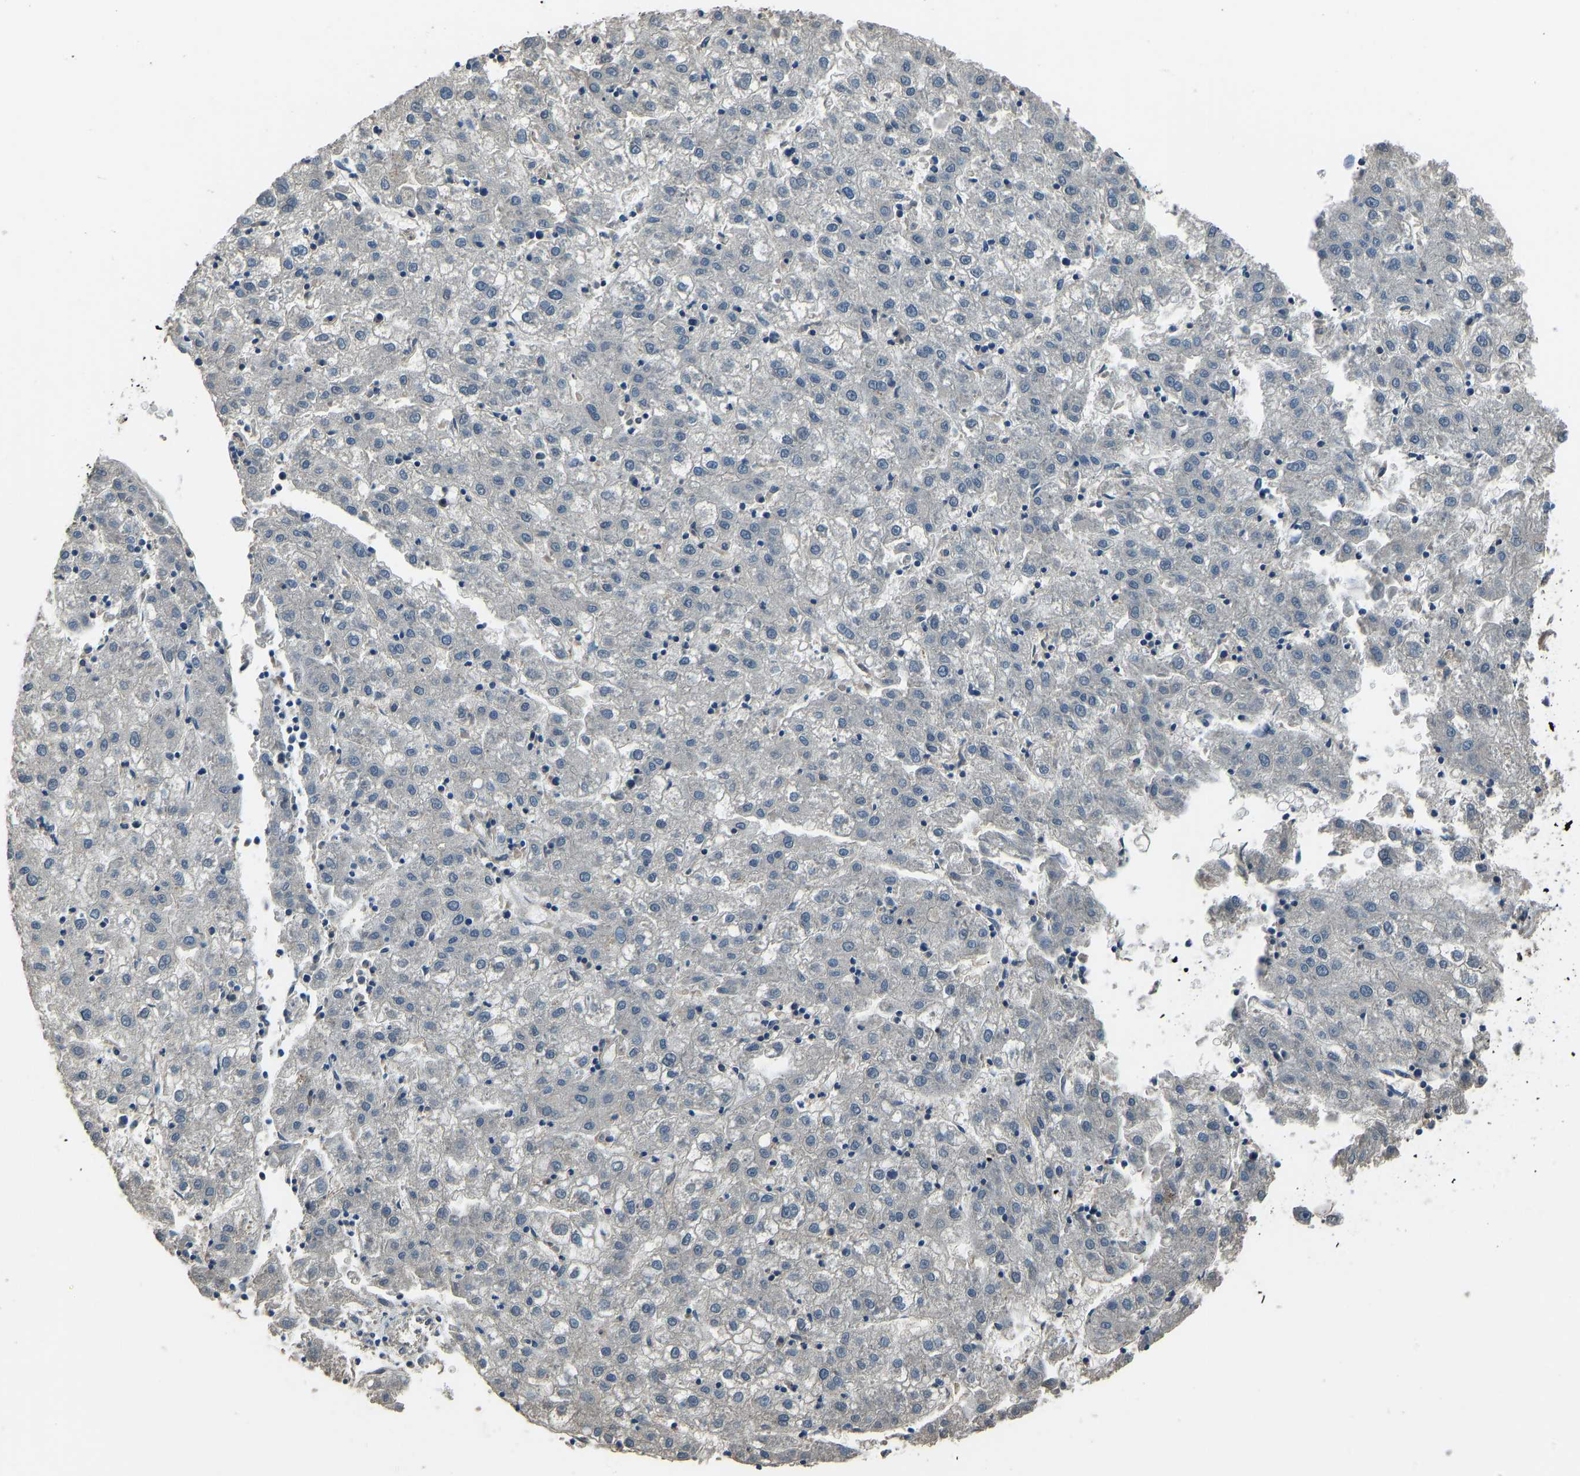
{"staining": {"intensity": "negative", "quantity": "none", "location": "none"}, "tissue": "liver cancer", "cell_type": "Tumor cells", "image_type": "cancer", "snomed": [{"axis": "morphology", "description": "Carcinoma, Hepatocellular, NOS"}, {"axis": "topography", "description": "Liver"}], "caption": "A histopathology image of human liver hepatocellular carcinoma is negative for staining in tumor cells. The staining is performed using DAB (3,3'-diaminobenzidine) brown chromogen with nuclei counter-stained in using hematoxylin.", "gene": "TOX4", "patient": {"sex": "male", "age": 72}}